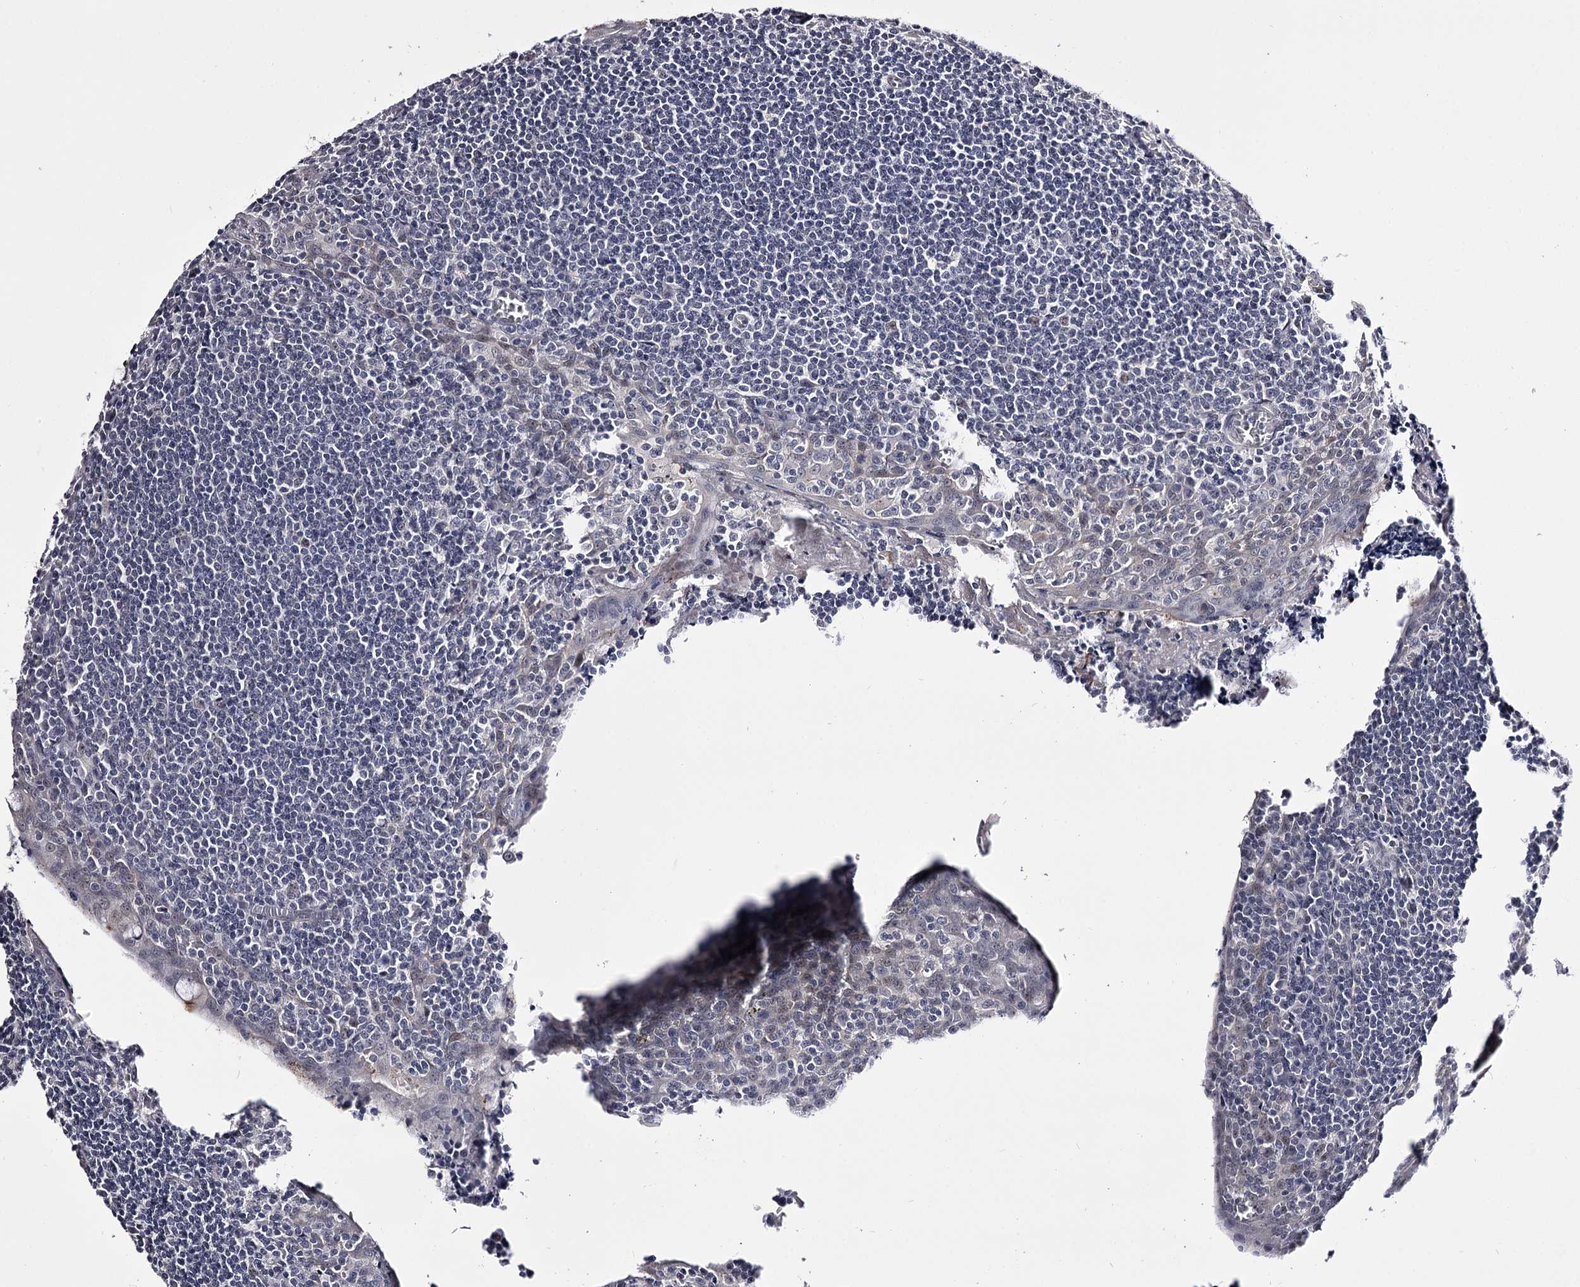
{"staining": {"intensity": "negative", "quantity": "none", "location": "none"}, "tissue": "tonsil", "cell_type": "Germinal center cells", "image_type": "normal", "snomed": [{"axis": "morphology", "description": "Normal tissue, NOS"}, {"axis": "topography", "description": "Tonsil"}], "caption": "The image shows no staining of germinal center cells in benign tonsil.", "gene": "OVOL2", "patient": {"sex": "male", "age": 27}}